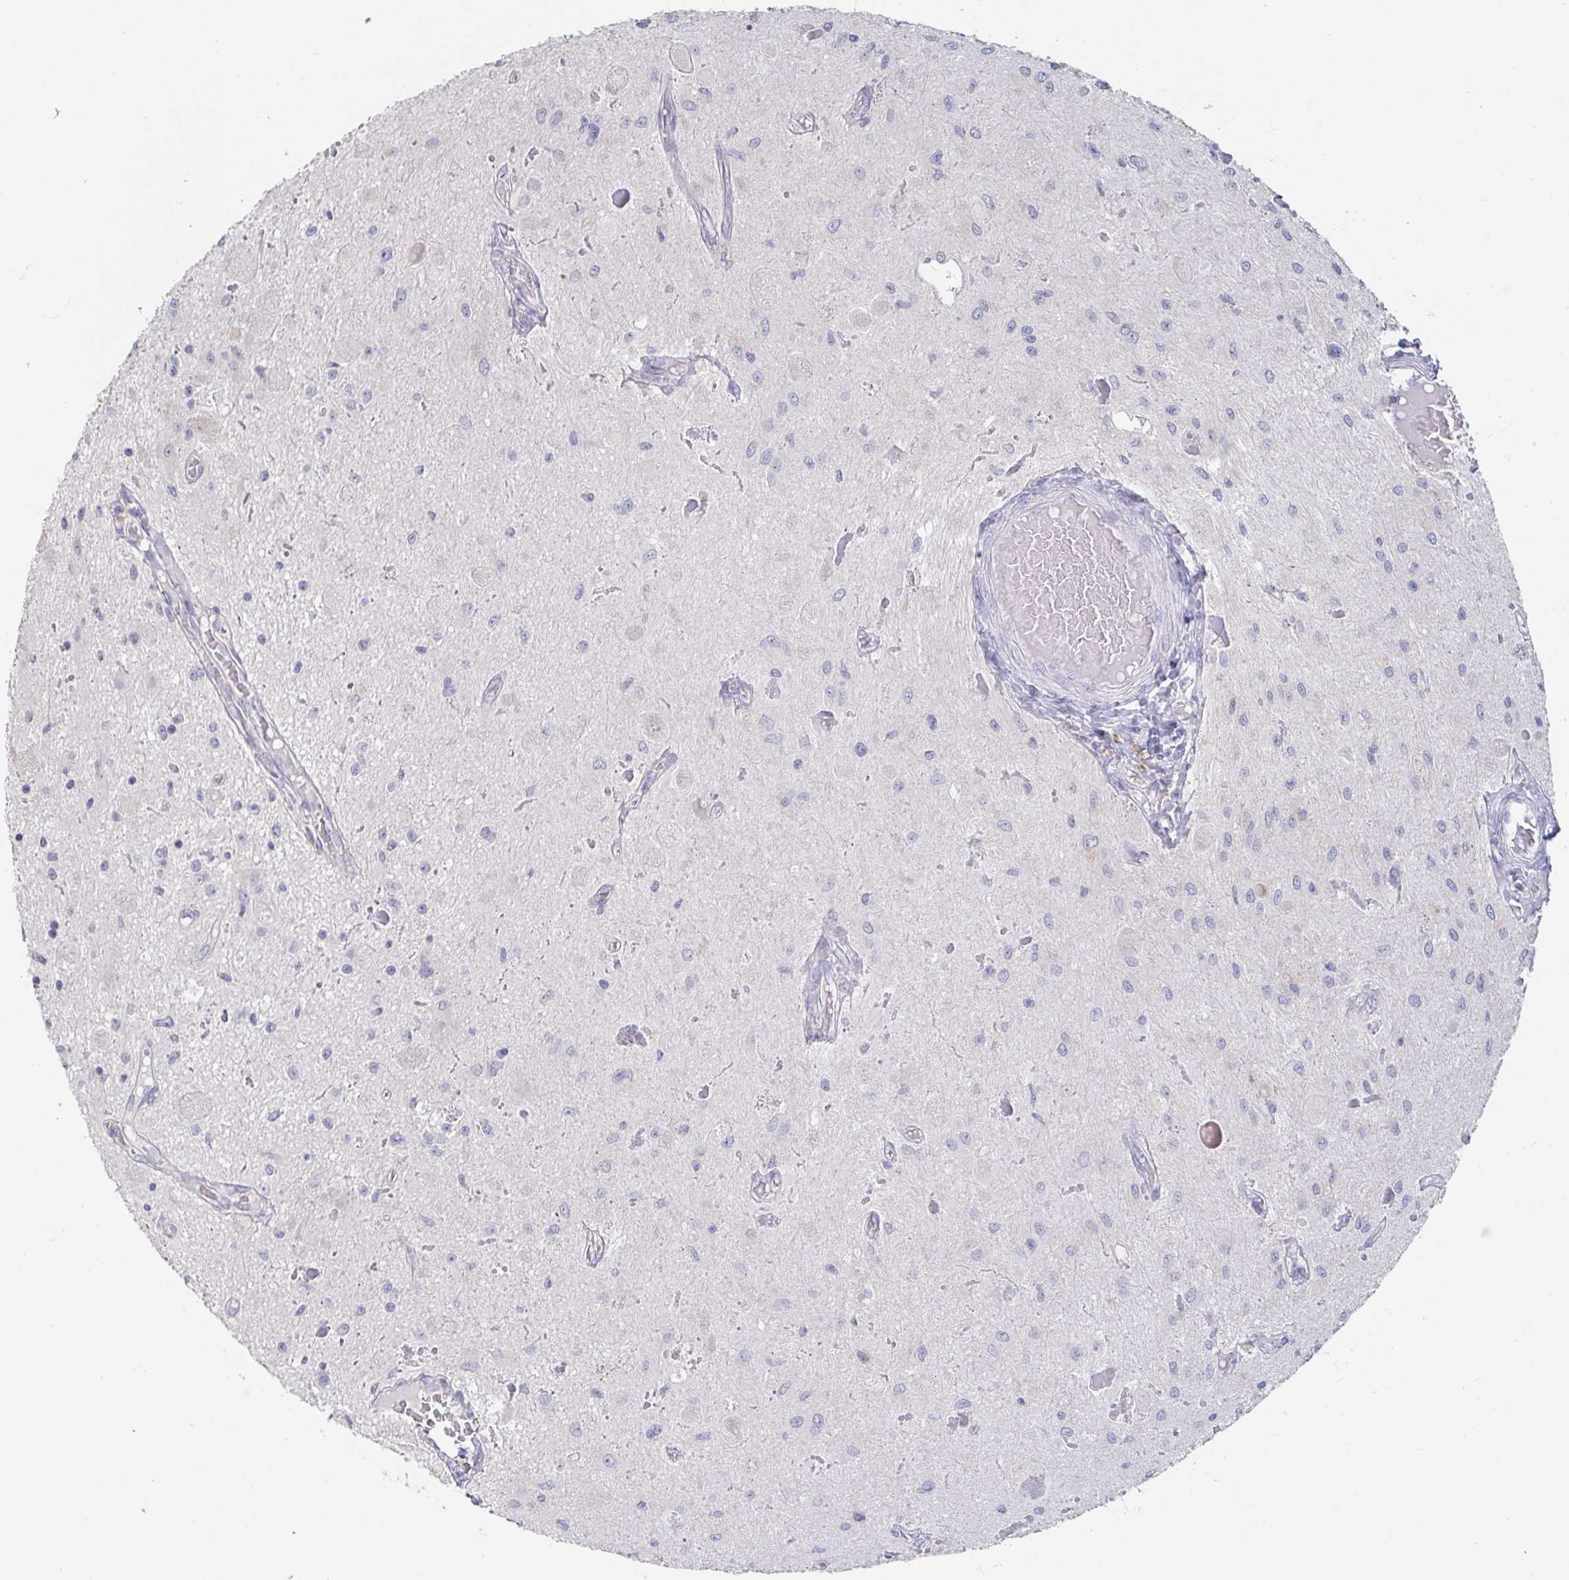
{"staining": {"intensity": "negative", "quantity": "none", "location": "none"}, "tissue": "glioma", "cell_type": "Tumor cells", "image_type": "cancer", "snomed": [{"axis": "morphology", "description": "Glioma, malignant, Low grade"}, {"axis": "topography", "description": "Cerebellum"}], "caption": "Tumor cells show no significant protein positivity in glioma.", "gene": "SPPL3", "patient": {"sex": "female", "age": 14}}